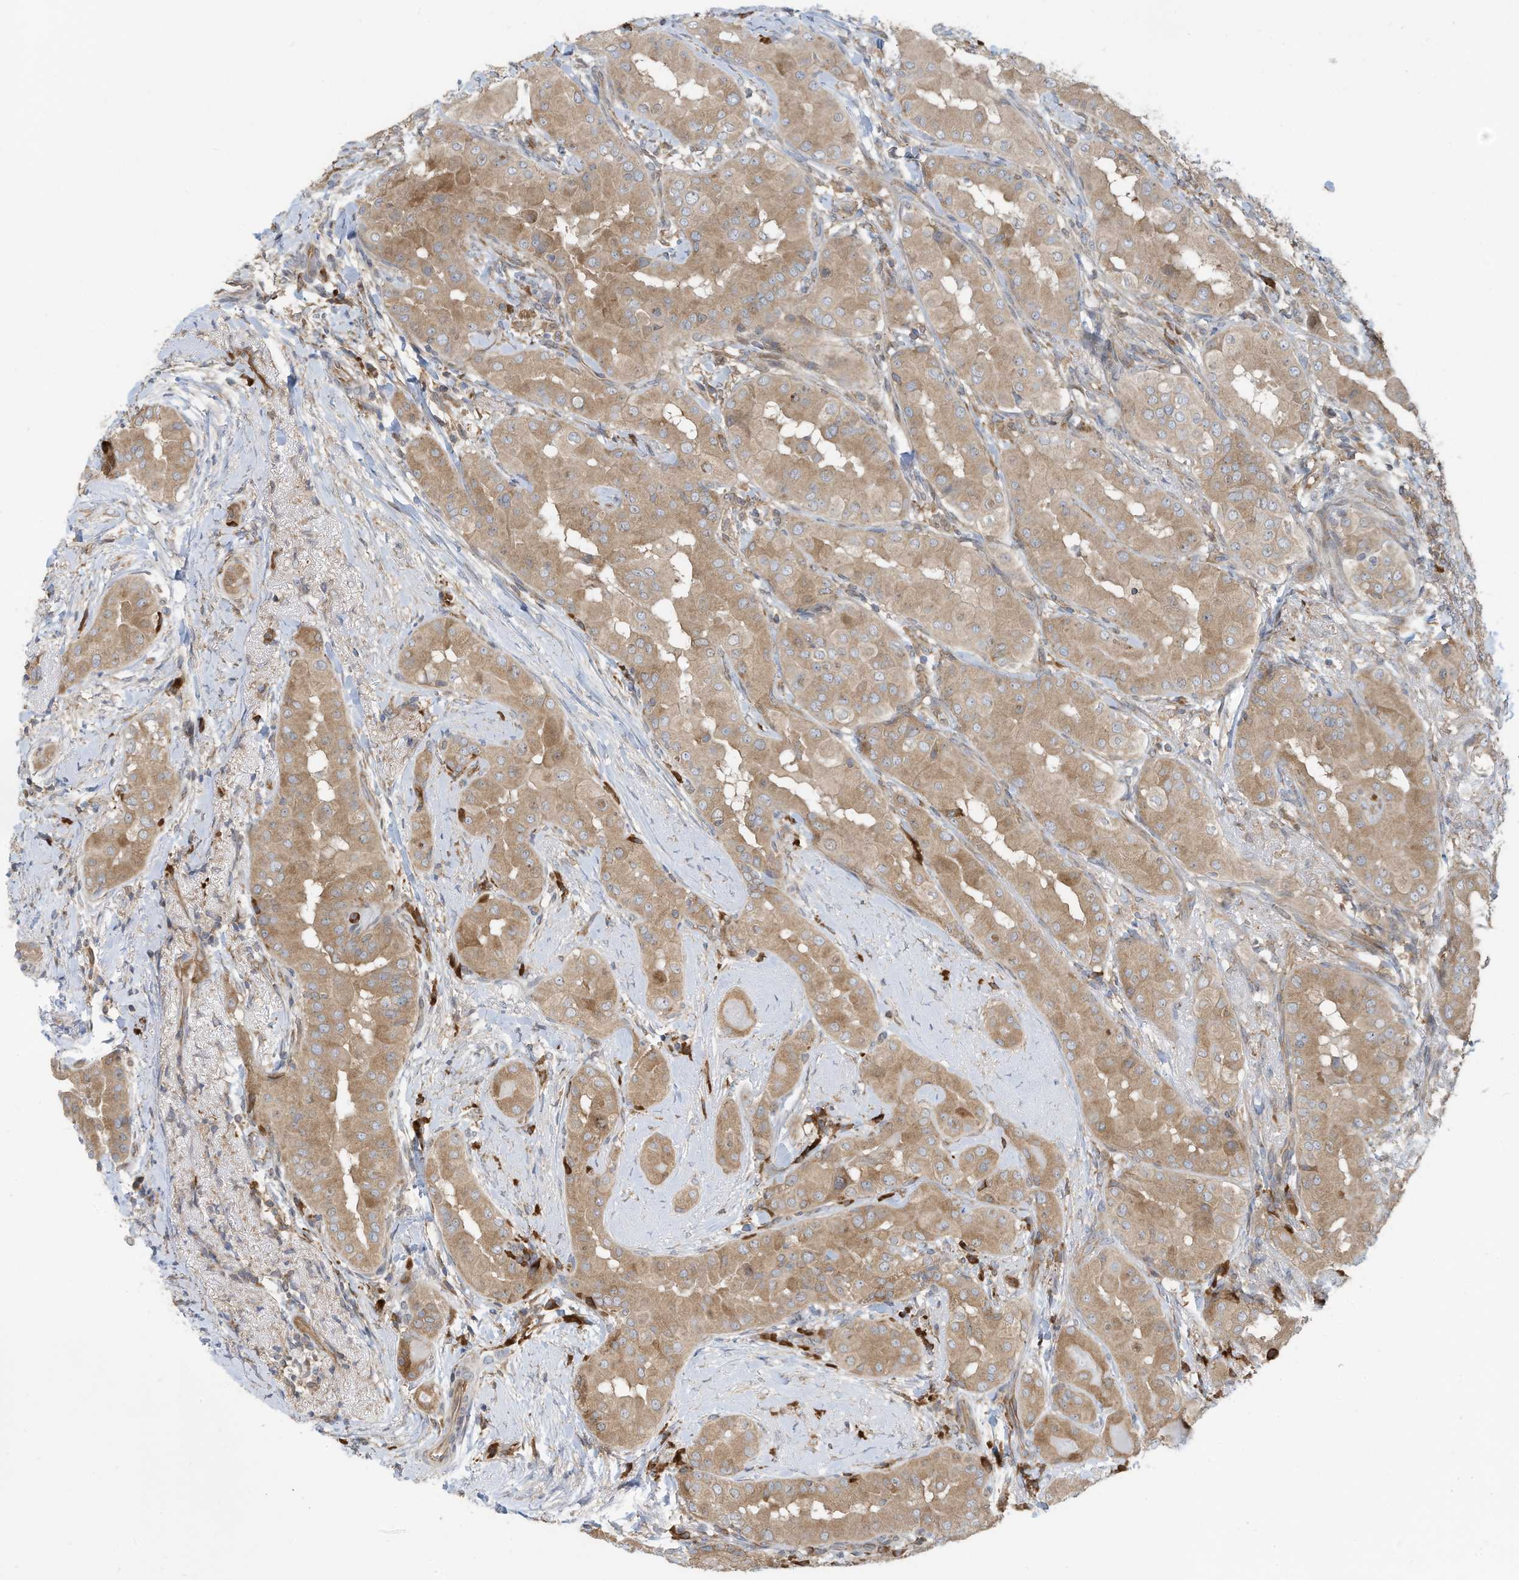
{"staining": {"intensity": "moderate", "quantity": ">75%", "location": "cytoplasmic/membranous"}, "tissue": "thyroid cancer", "cell_type": "Tumor cells", "image_type": "cancer", "snomed": [{"axis": "morphology", "description": "Papillary adenocarcinoma, NOS"}, {"axis": "topography", "description": "Thyroid gland"}], "caption": "Thyroid cancer (papillary adenocarcinoma) was stained to show a protein in brown. There is medium levels of moderate cytoplasmic/membranous expression in about >75% of tumor cells.", "gene": "USE1", "patient": {"sex": "male", "age": 33}}